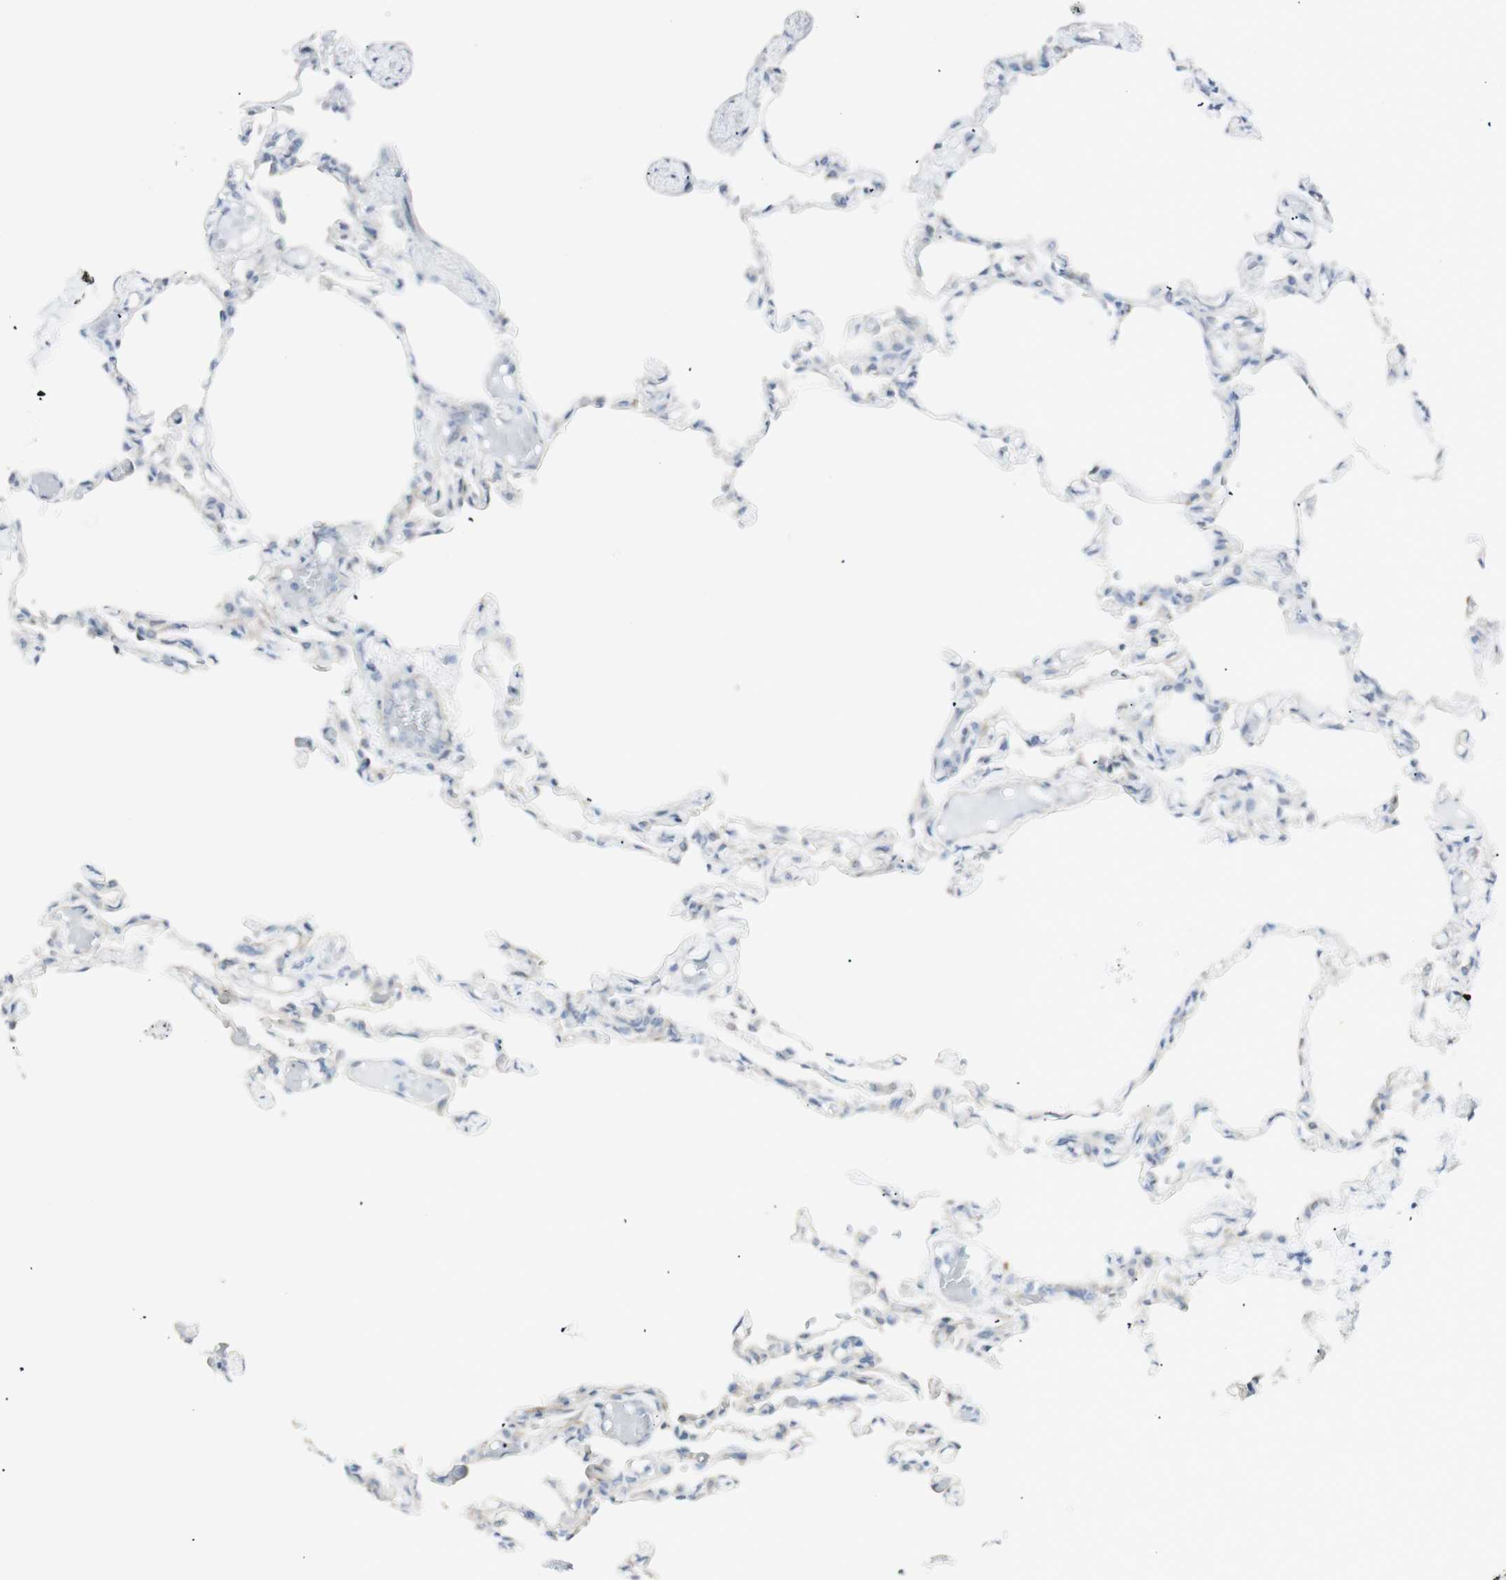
{"staining": {"intensity": "weak", "quantity": "25%-75%", "location": "cytoplasmic/membranous"}, "tissue": "lung", "cell_type": "Alveolar cells", "image_type": "normal", "snomed": [{"axis": "morphology", "description": "Normal tissue, NOS"}, {"axis": "topography", "description": "Lung"}], "caption": "High-power microscopy captured an immunohistochemistry micrograph of unremarkable lung, revealing weak cytoplasmic/membranous staining in about 25%-75% of alveolar cells. (Brightfield microscopy of DAB IHC at high magnification).", "gene": "NDST4", "patient": {"sex": "male", "age": 21}}